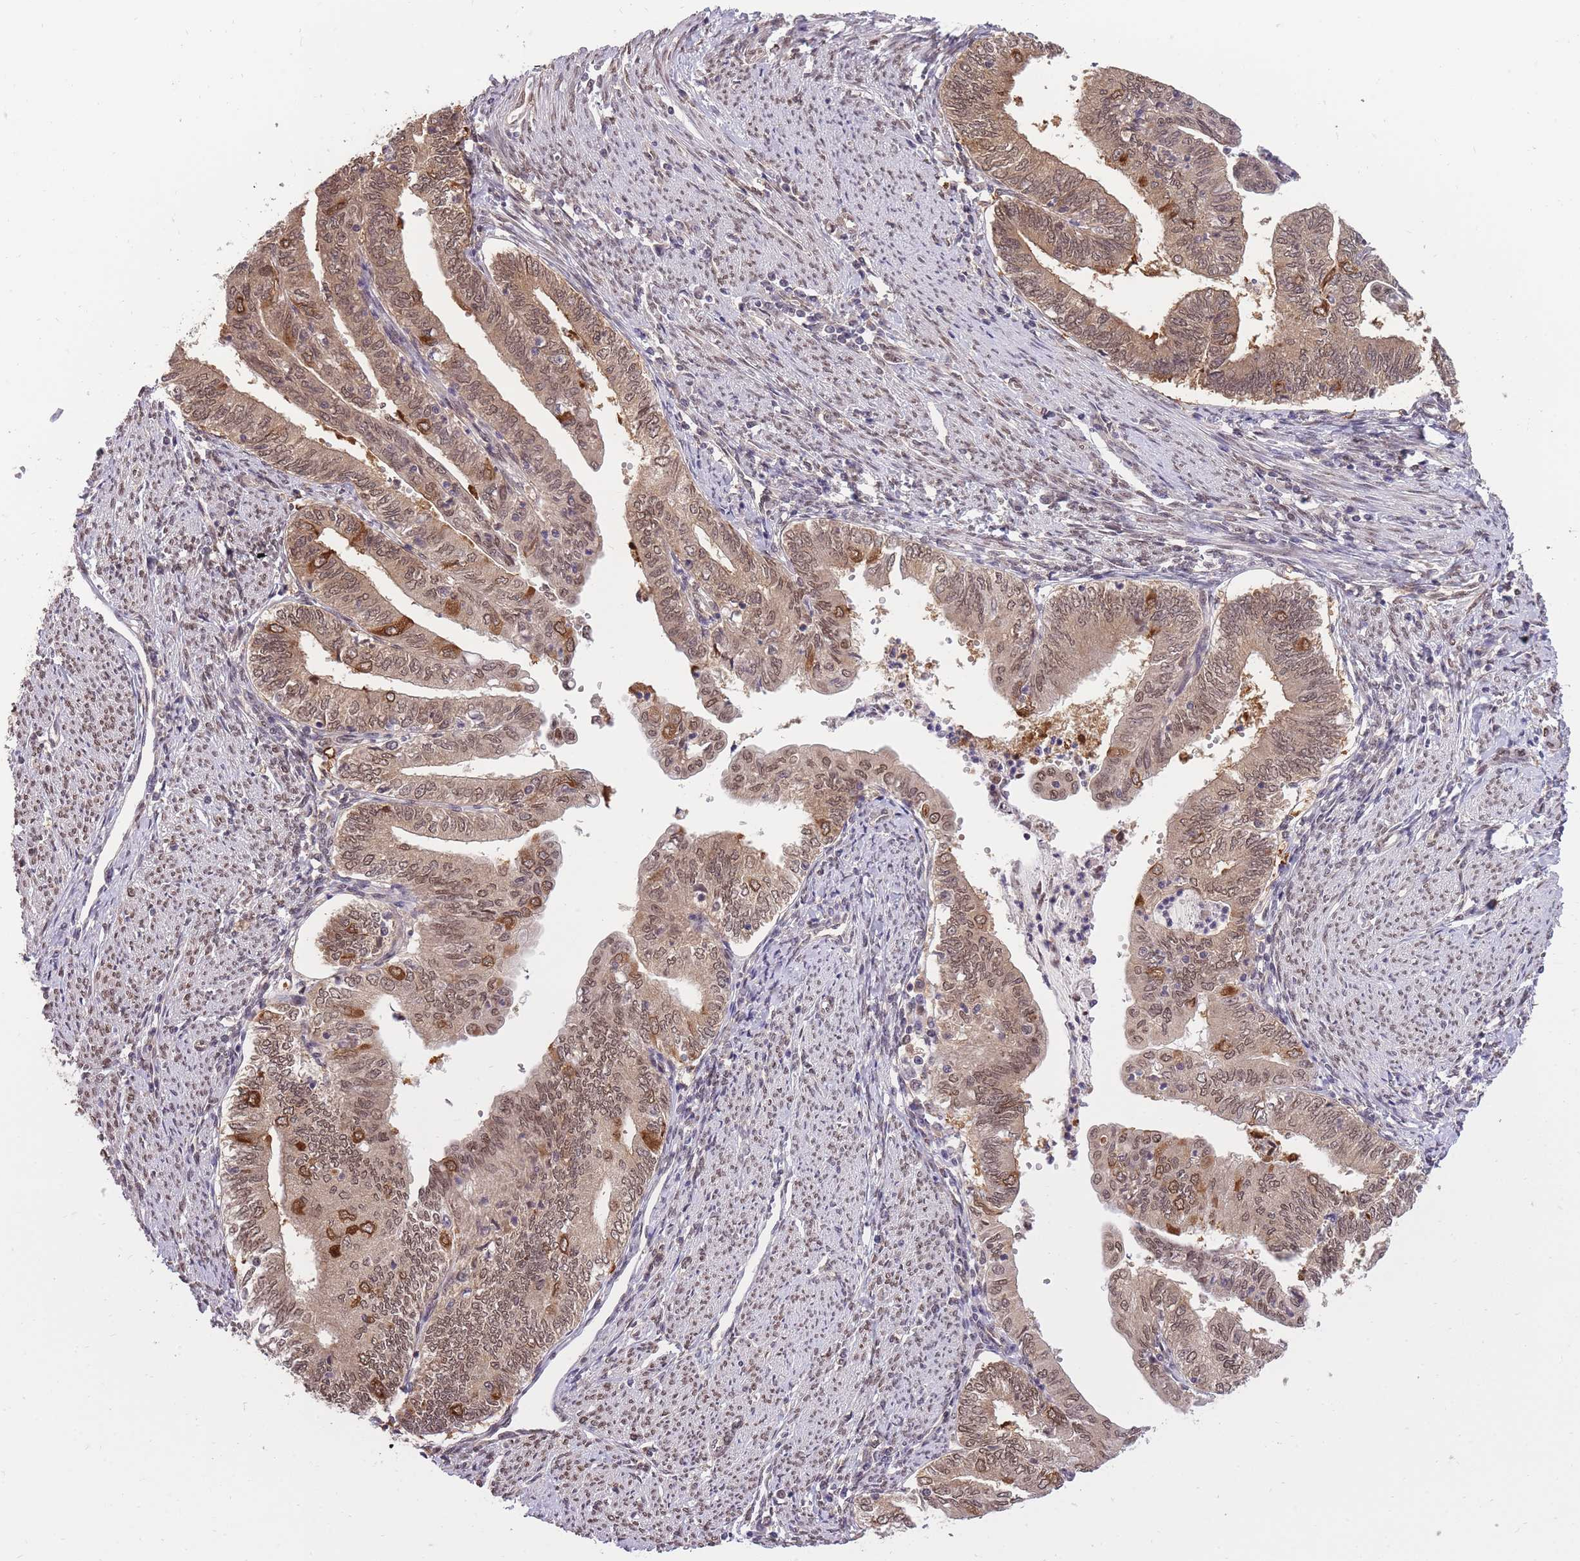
{"staining": {"intensity": "weak", "quantity": ">75%", "location": "cytoplasmic/membranous,nuclear"}, "tissue": "endometrial cancer", "cell_type": "Tumor cells", "image_type": "cancer", "snomed": [{"axis": "morphology", "description": "Adenocarcinoma, NOS"}, {"axis": "topography", "description": "Endometrium"}], "caption": "Human adenocarcinoma (endometrial) stained for a protein (brown) exhibits weak cytoplasmic/membranous and nuclear positive expression in approximately >75% of tumor cells.", "gene": "CDIP1", "patient": {"sex": "female", "age": 66}}